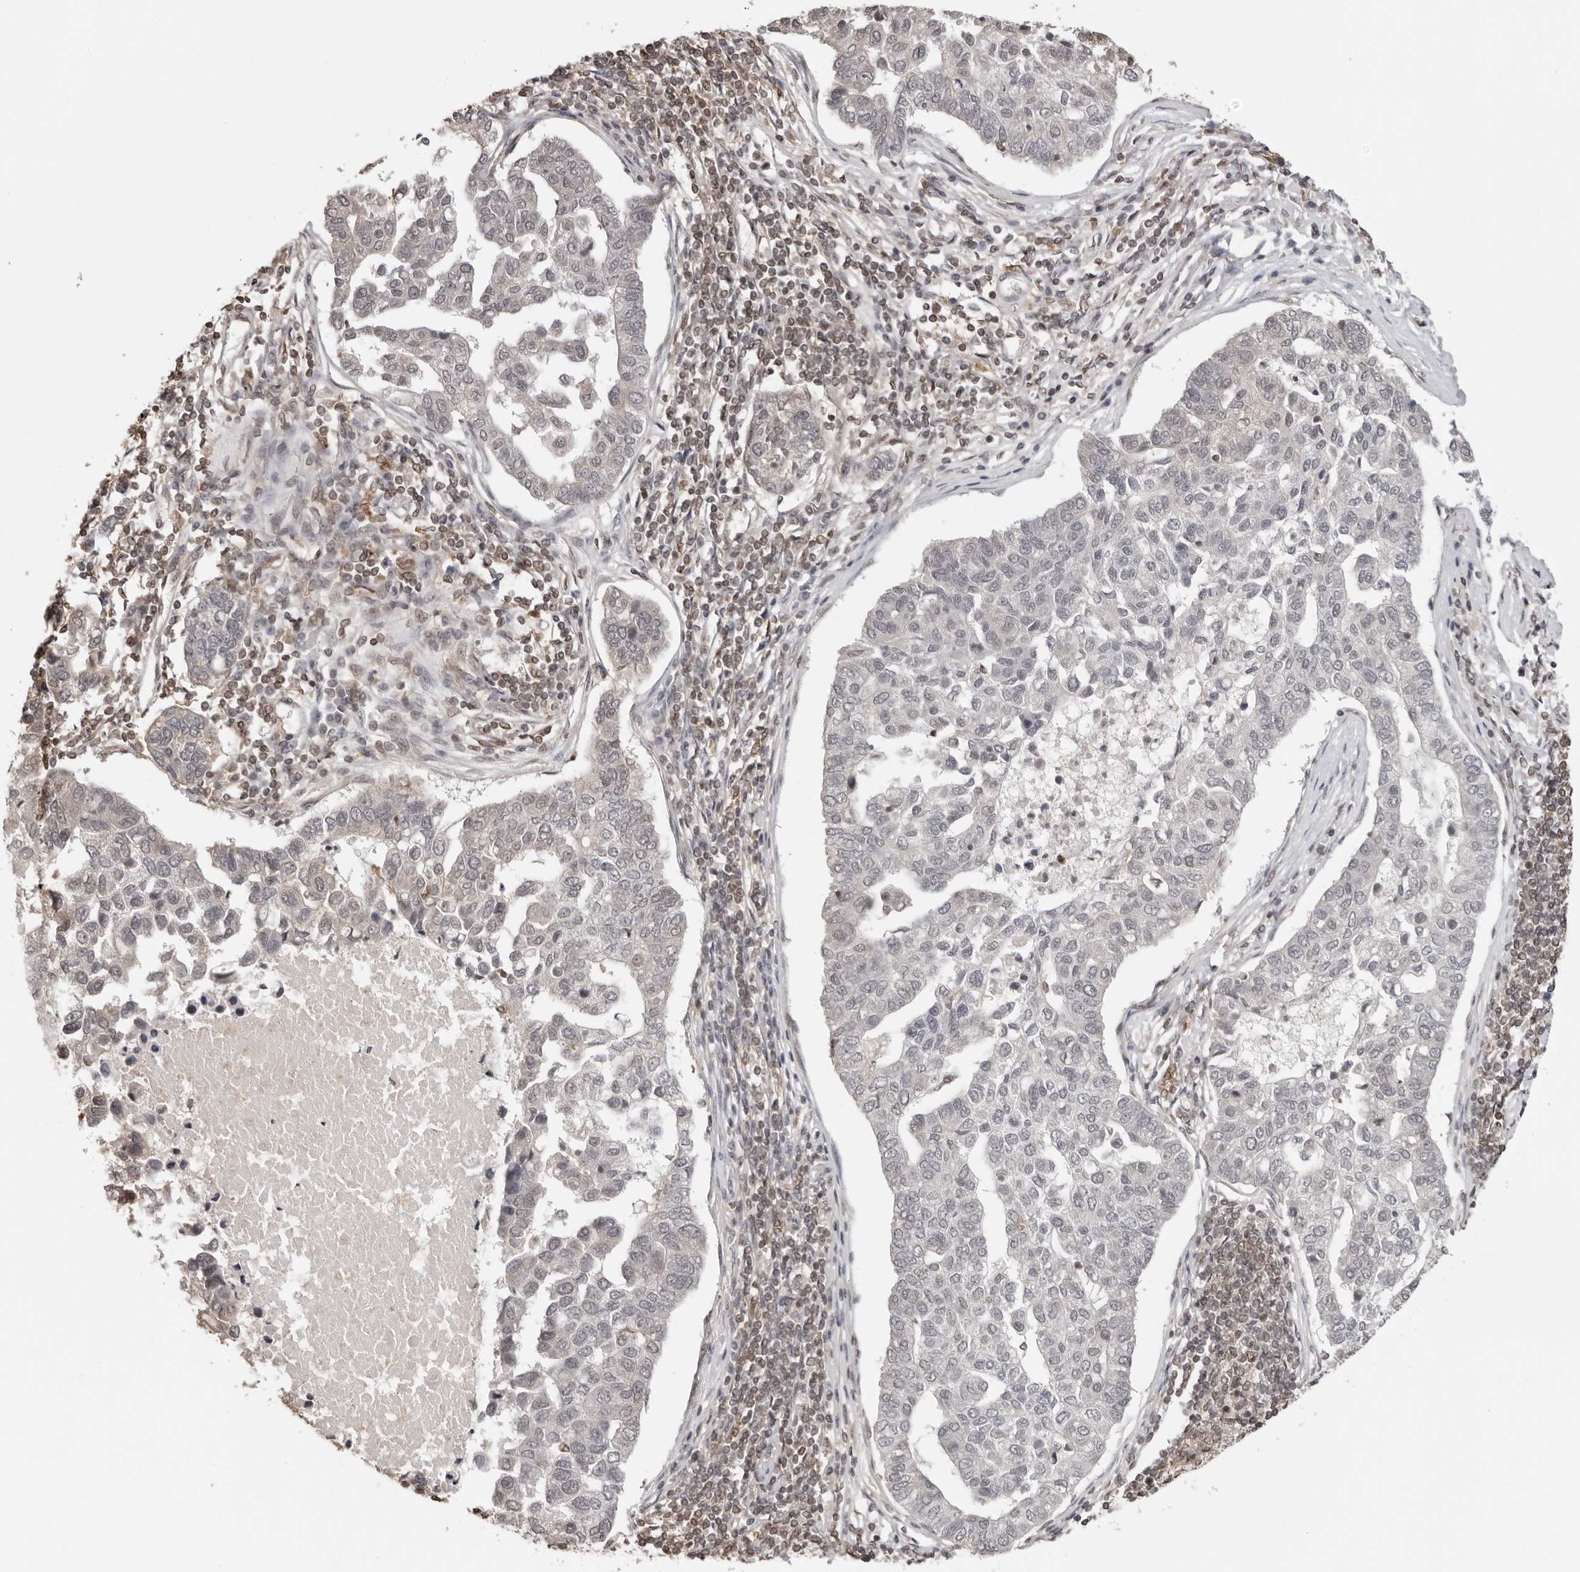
{"staining": {"intensity": "negative", "quantity": "none", "location": "none"}, "tissue": "pancreatic cancer", "cell_type": "Tumor cells", "image_type": "cancer", "snomed": [{"axis": "morphology", "description": "Adenocarcinoma, NOS"}, {"axis": "topography", "description": "Pancreas"}], "caption": "Immunohistochemistry (IHC) micrograph of neoplastic tissue: human pancreatic cancer stained with DAB (3,3'-diaminobenzidine) demonstrates no significant protein positivity in tumor cells.", "gene": "SDE2", "patient": {"sex": "female", "age": 61}}